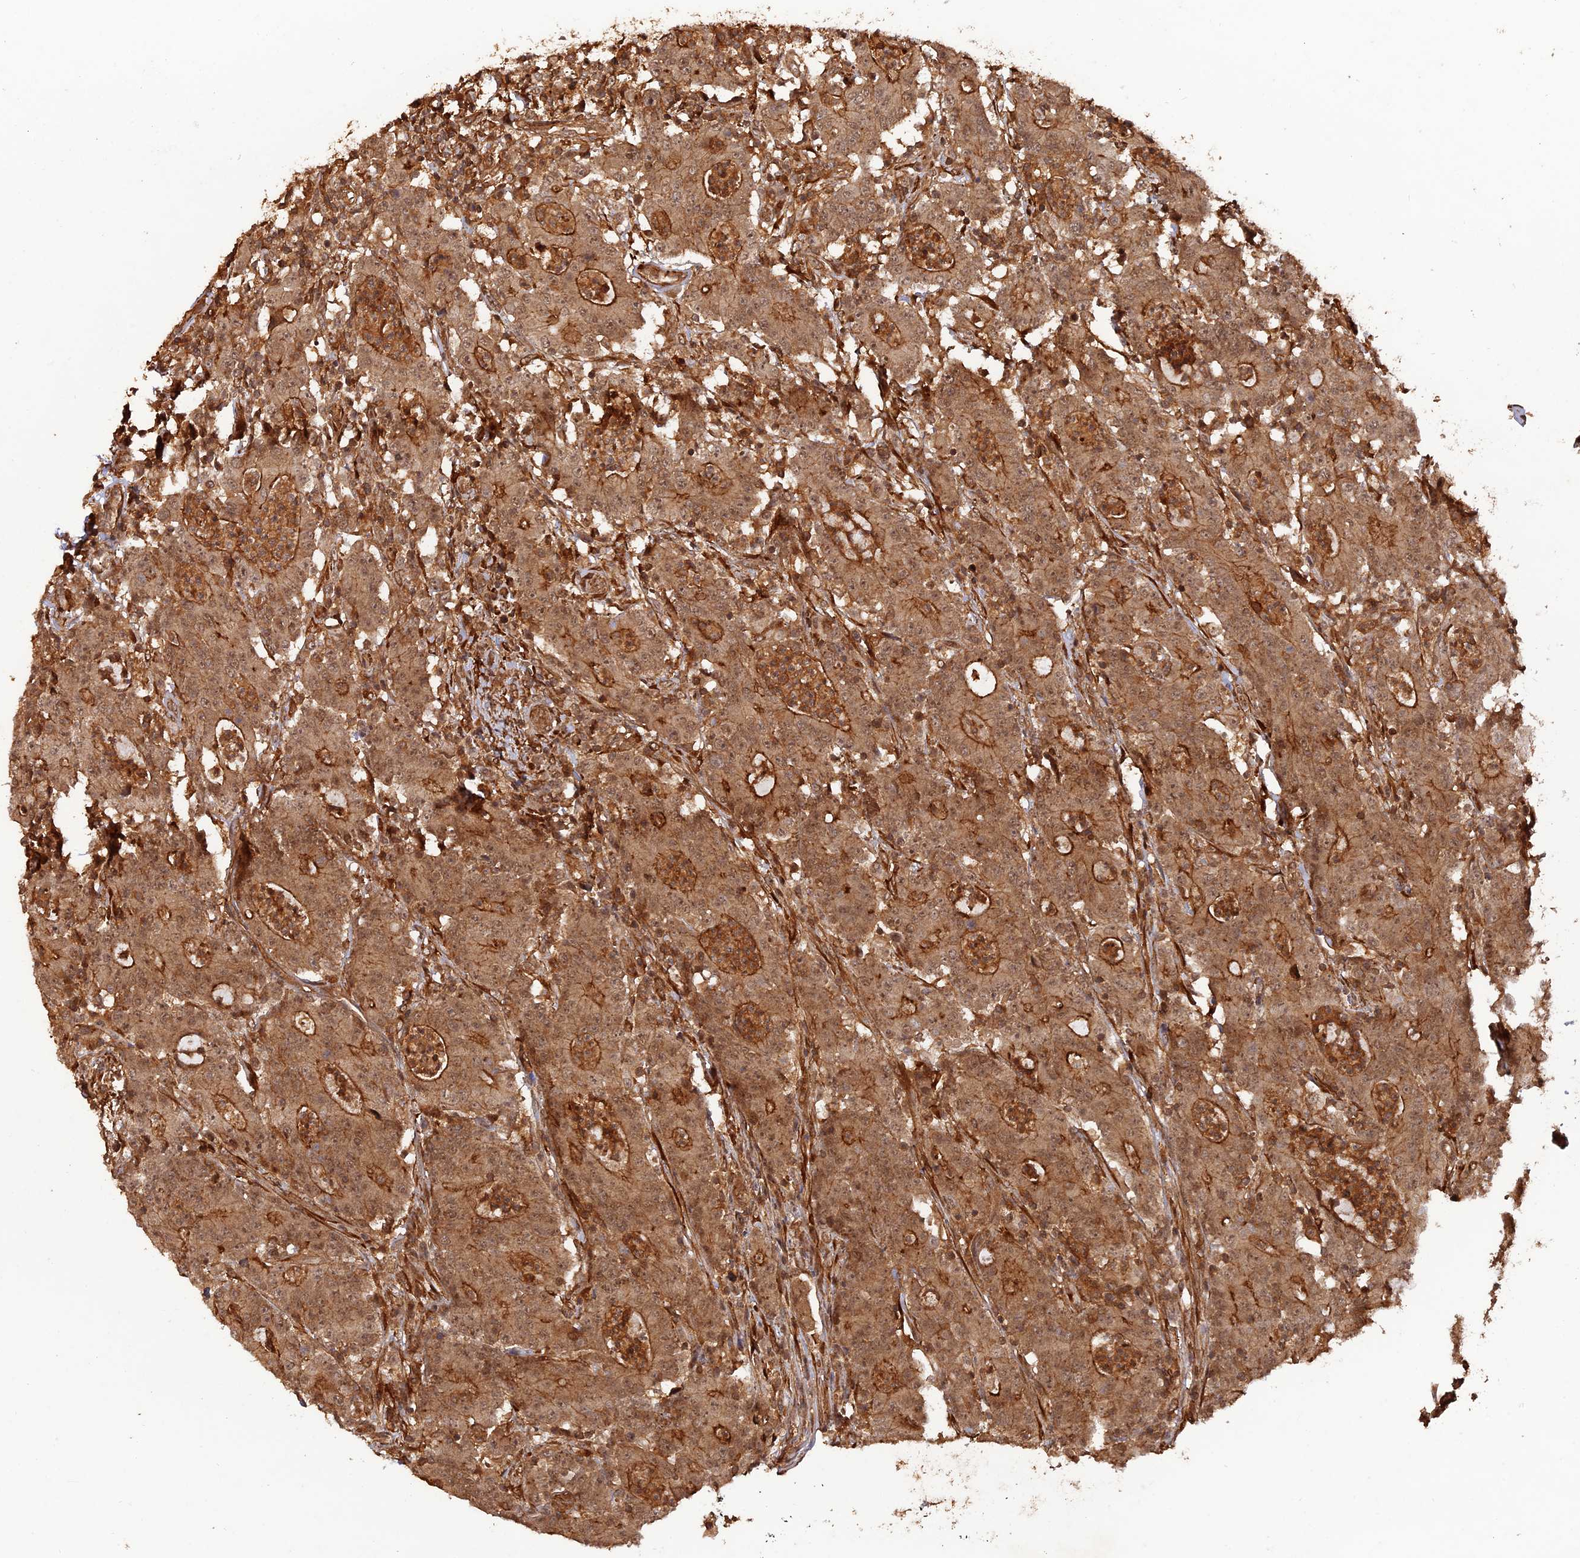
{"staining": {"intensity": "moderate", "quantity": ">75%", "location": "cytoplasmic/membranous"}, "tissue": "colorectal cancer", "cell_type": "Tumor cells", "image_type": "cancer", "snomed": [{"axis": "morphology", "description": "Adenocarcinoma, NOS"}, {"axis": "topography", "description": "Colon"}], "caption": "Protein expression analysis of human adenocarcinoma (colorectal) reveals moderate cytoplasmic/membranous expression in approximately >75% of tumor cells. Using DAB (brown) and hematoxylin (blue) stains, captured at high magnification using brightfield microscopy.", "gene": "CCDC174", "patient": {"sex": "male", "age": 83}}